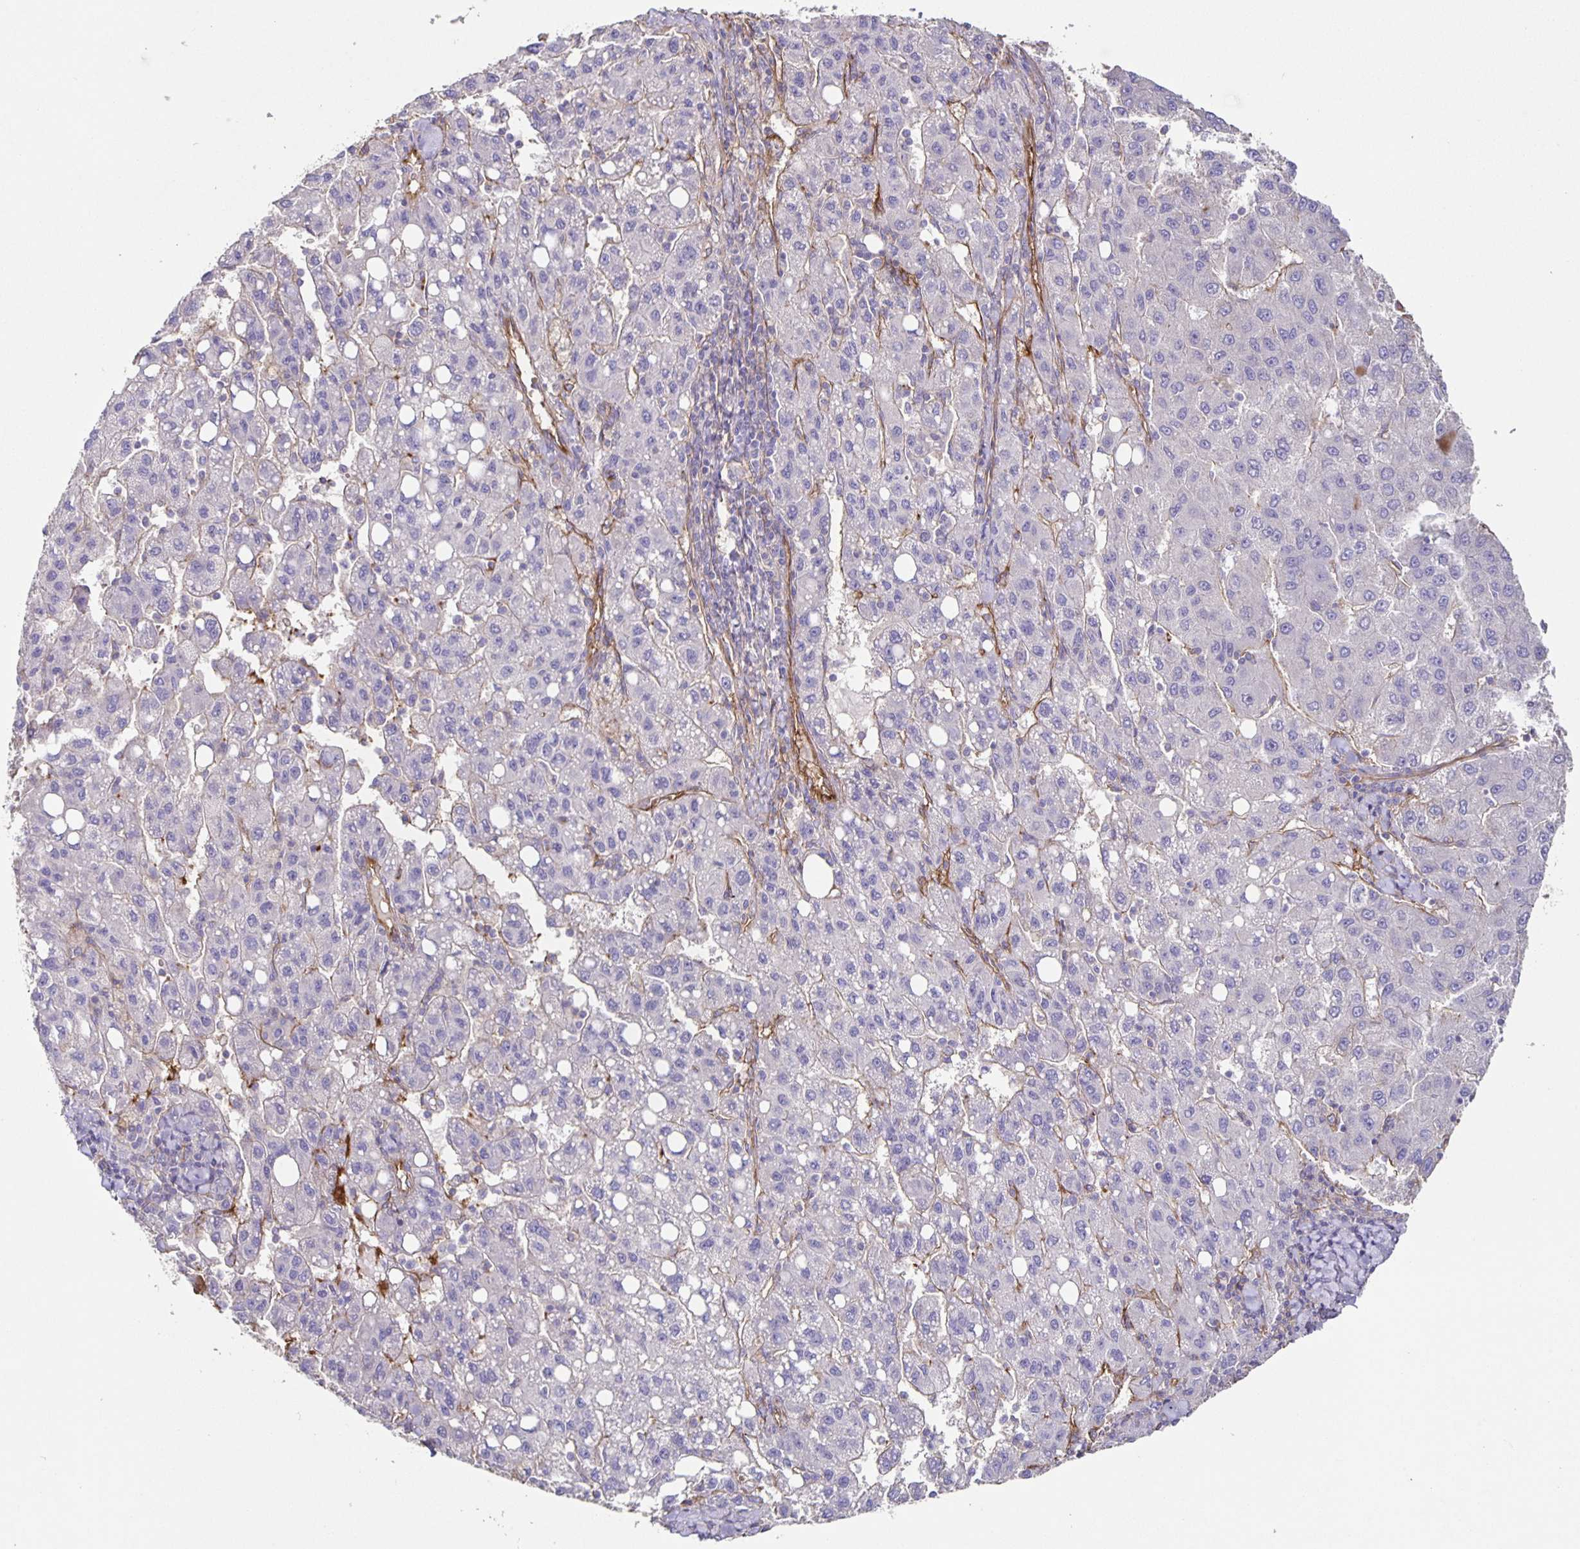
{"staining": {"intensity": "negative", "quantity": "none", "location": "none"}, "tissue": "liver cancer", "cell_type": "Tumor cells", "image_type": "cancer", "snomed": [{"axis": "morphology", "description": "Carcinoma, Hepatocellular, NOS"}, {"axis": "topography", "description": "Liver"}], "caption": "Immunohistochemistry (IHC) of human liver cancer (hepatocellular carcinoma) displays no positivity in tumor cells.", "gene": "ITGA2", "patient": {"sex": "female", "age": 82}}